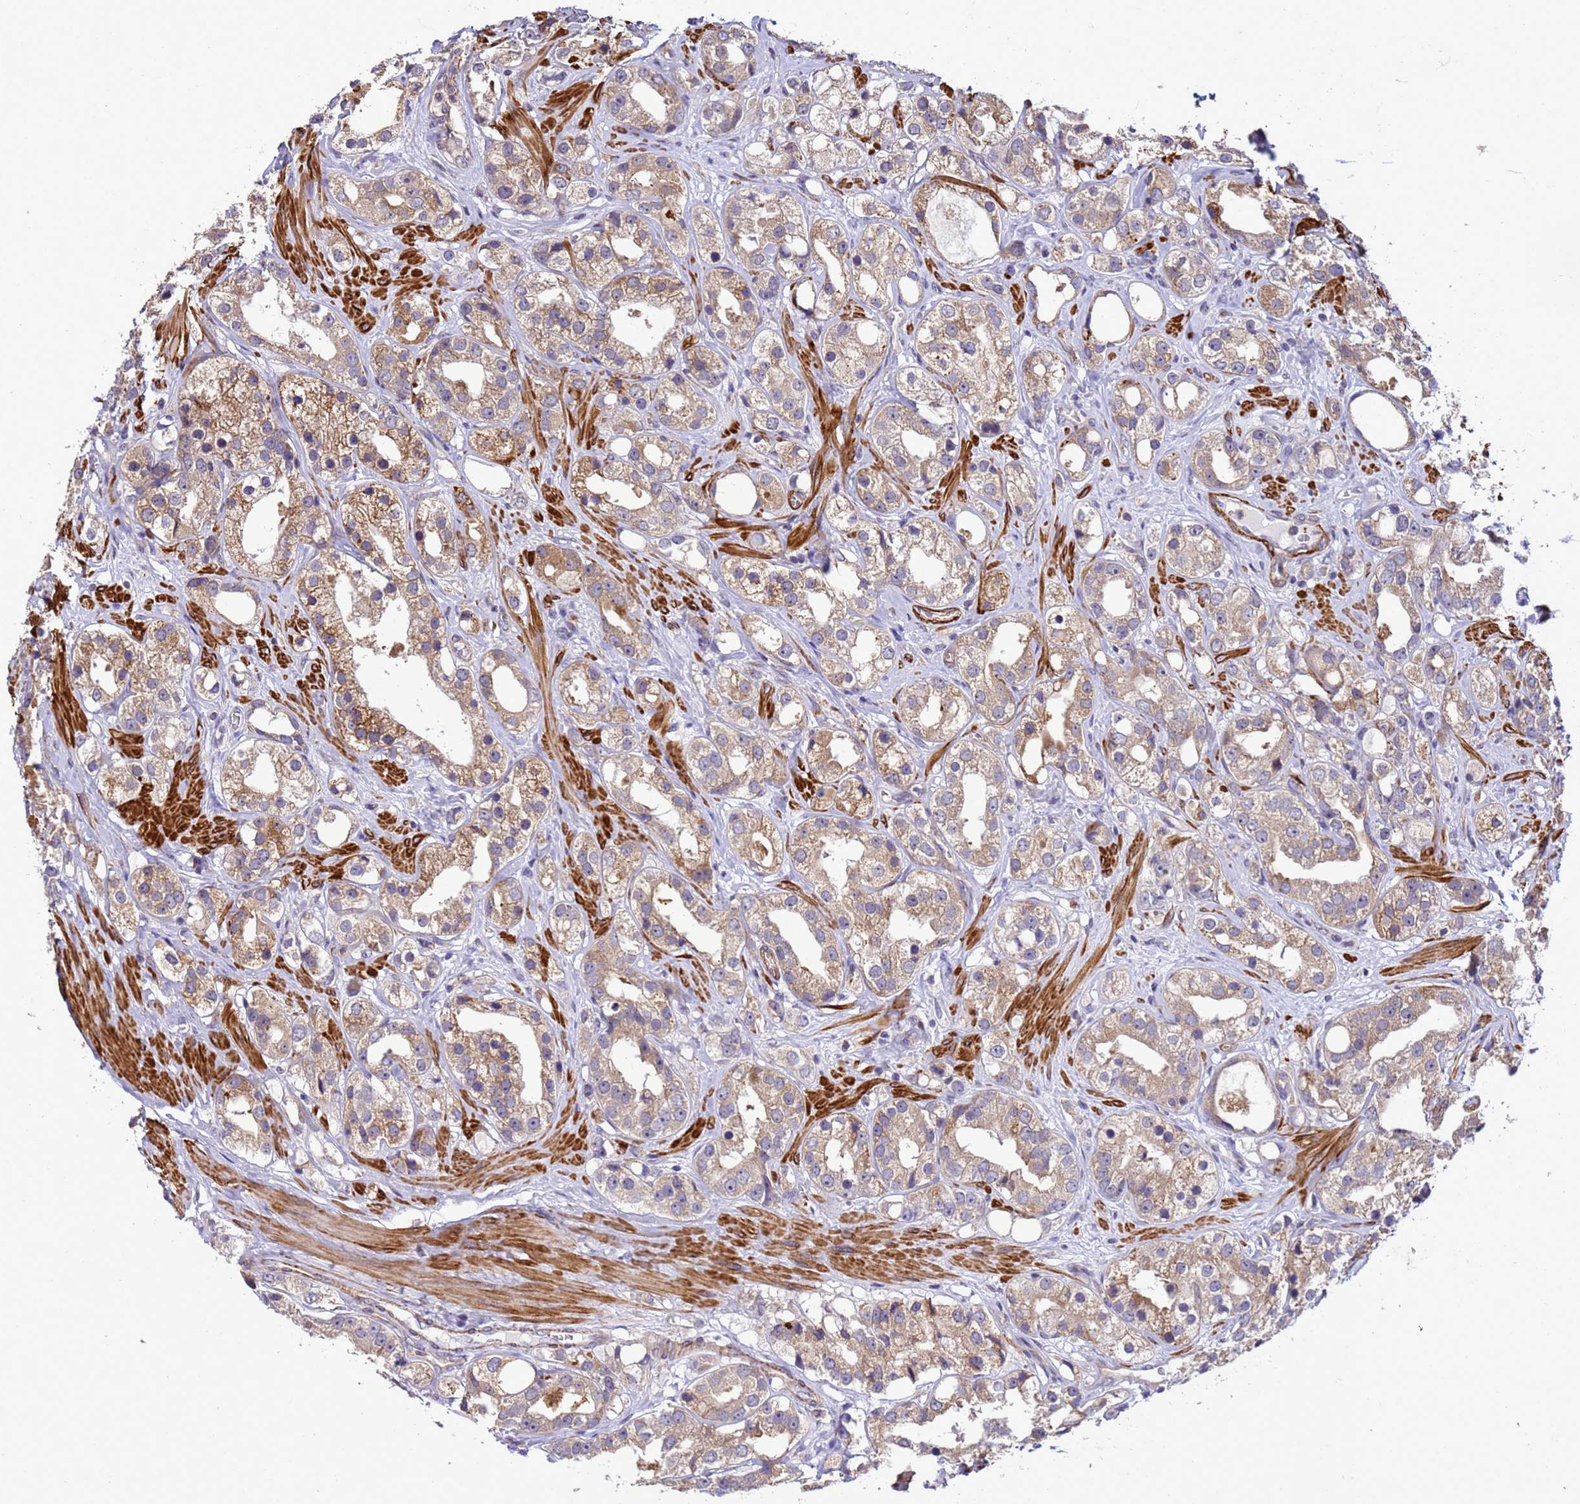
{"staining": {"intensity": "moderate", "quantity": "25%-75%", "location": "cytoplasmic/membranous"}, "tissue": "prostate cancer", "cell_type": "Tumor cells", "image_type": "cancer", "snomed": [{"axis": "morphology", "description": "Adenocarcinoma, NOS"}, {"axis": "topography", "description": "Prostate"}], "caption": "Tumor cells show moderate cytoplasmic/membranous expression in about 25%-75% of cells in prostate cancer. Nuclei are stained in blue.", "gene": "GEN1", "patient": {"sex": "male", "age": 79}}